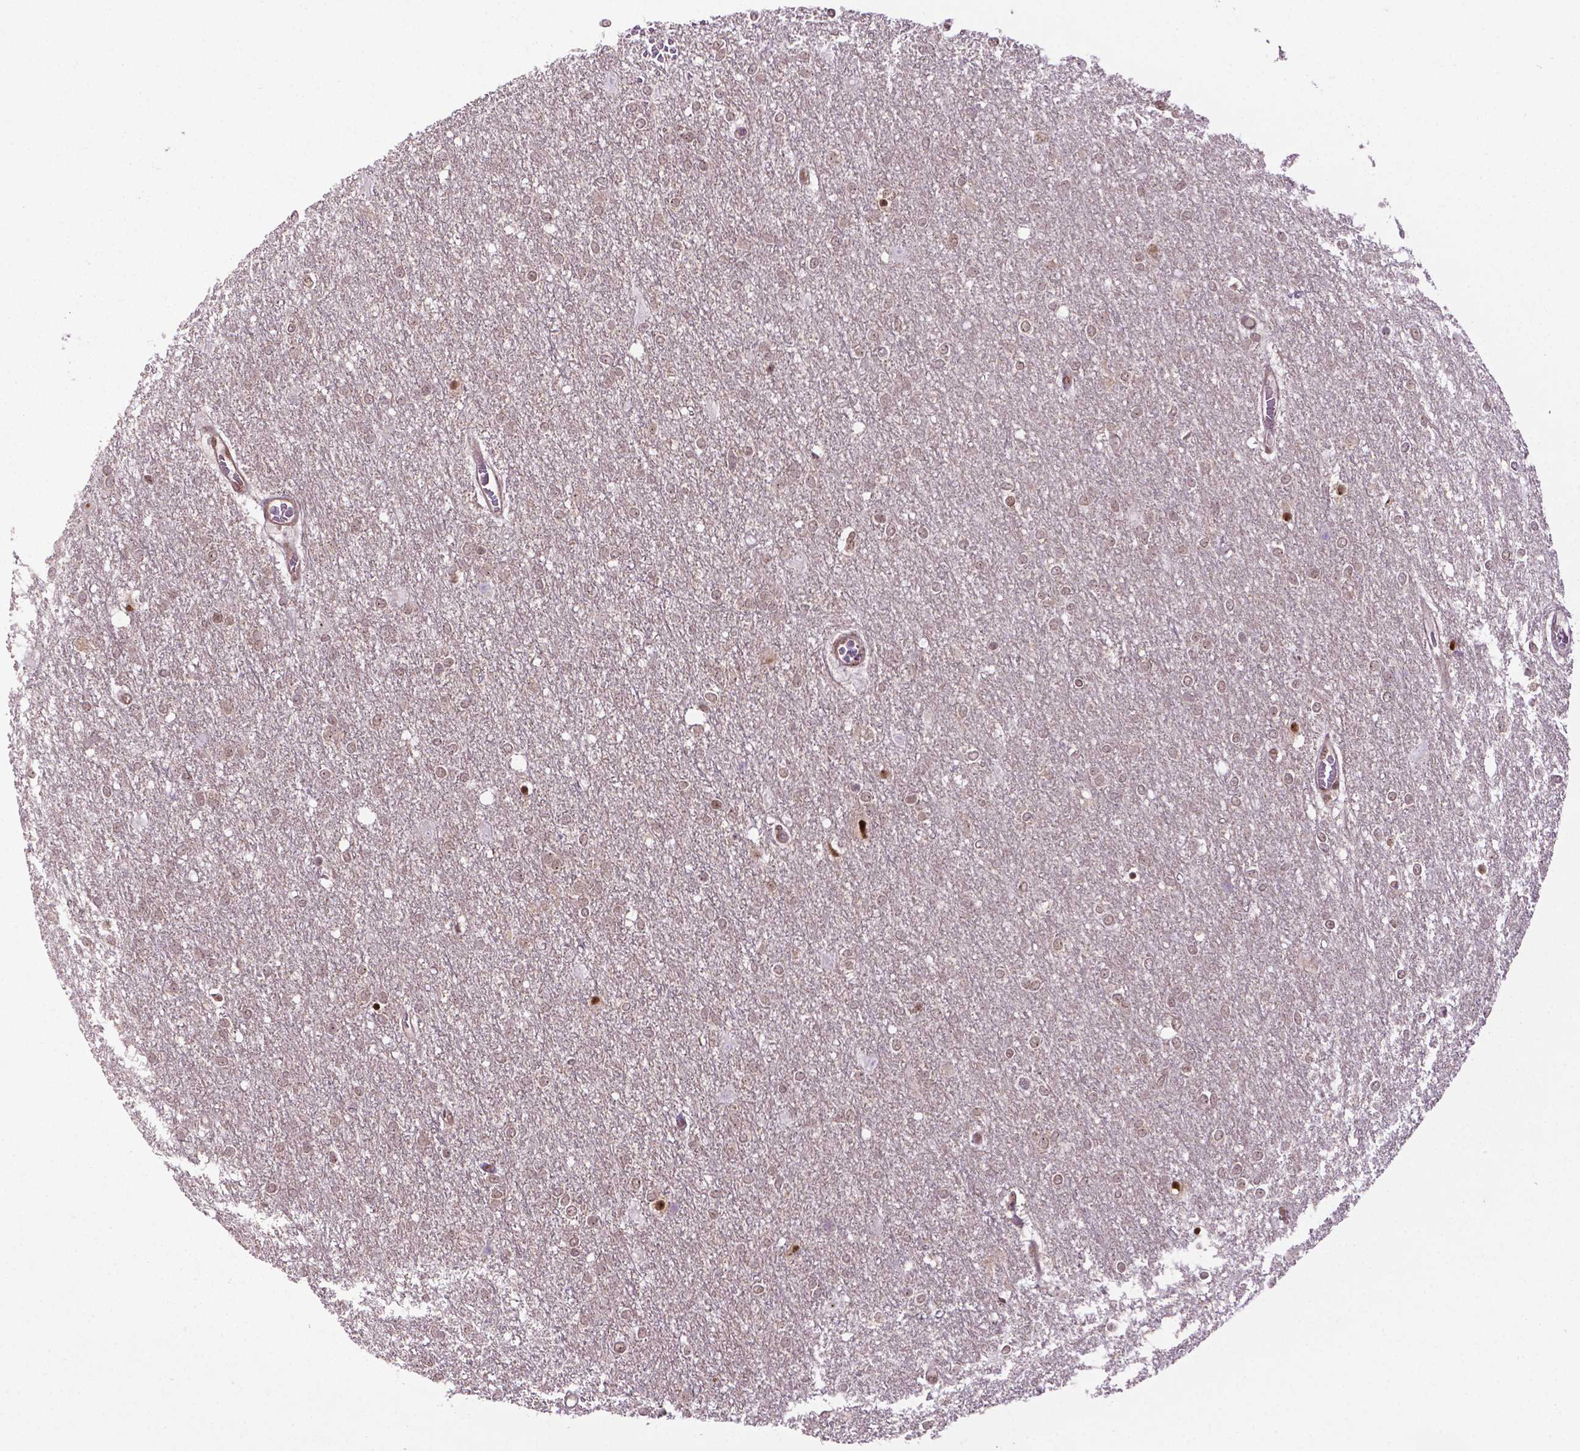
{"staining": {"intensity": "weak", "quantity": "<25%", "location": "nuclear"}, "tissue": "glioma", "cell_type": "Tumor cells", "image_type": "cancer", "snomed": [{"axis": "morphology", "description": "Glioma, malignant, High grade"}, {"axis": "topography", "description": "Brain"}], "caption": "IHC of human glioma displays no positivity in tumor cells.", "gene": "CSNK2A1", "patient": {"sex": "female", "age": 61}}